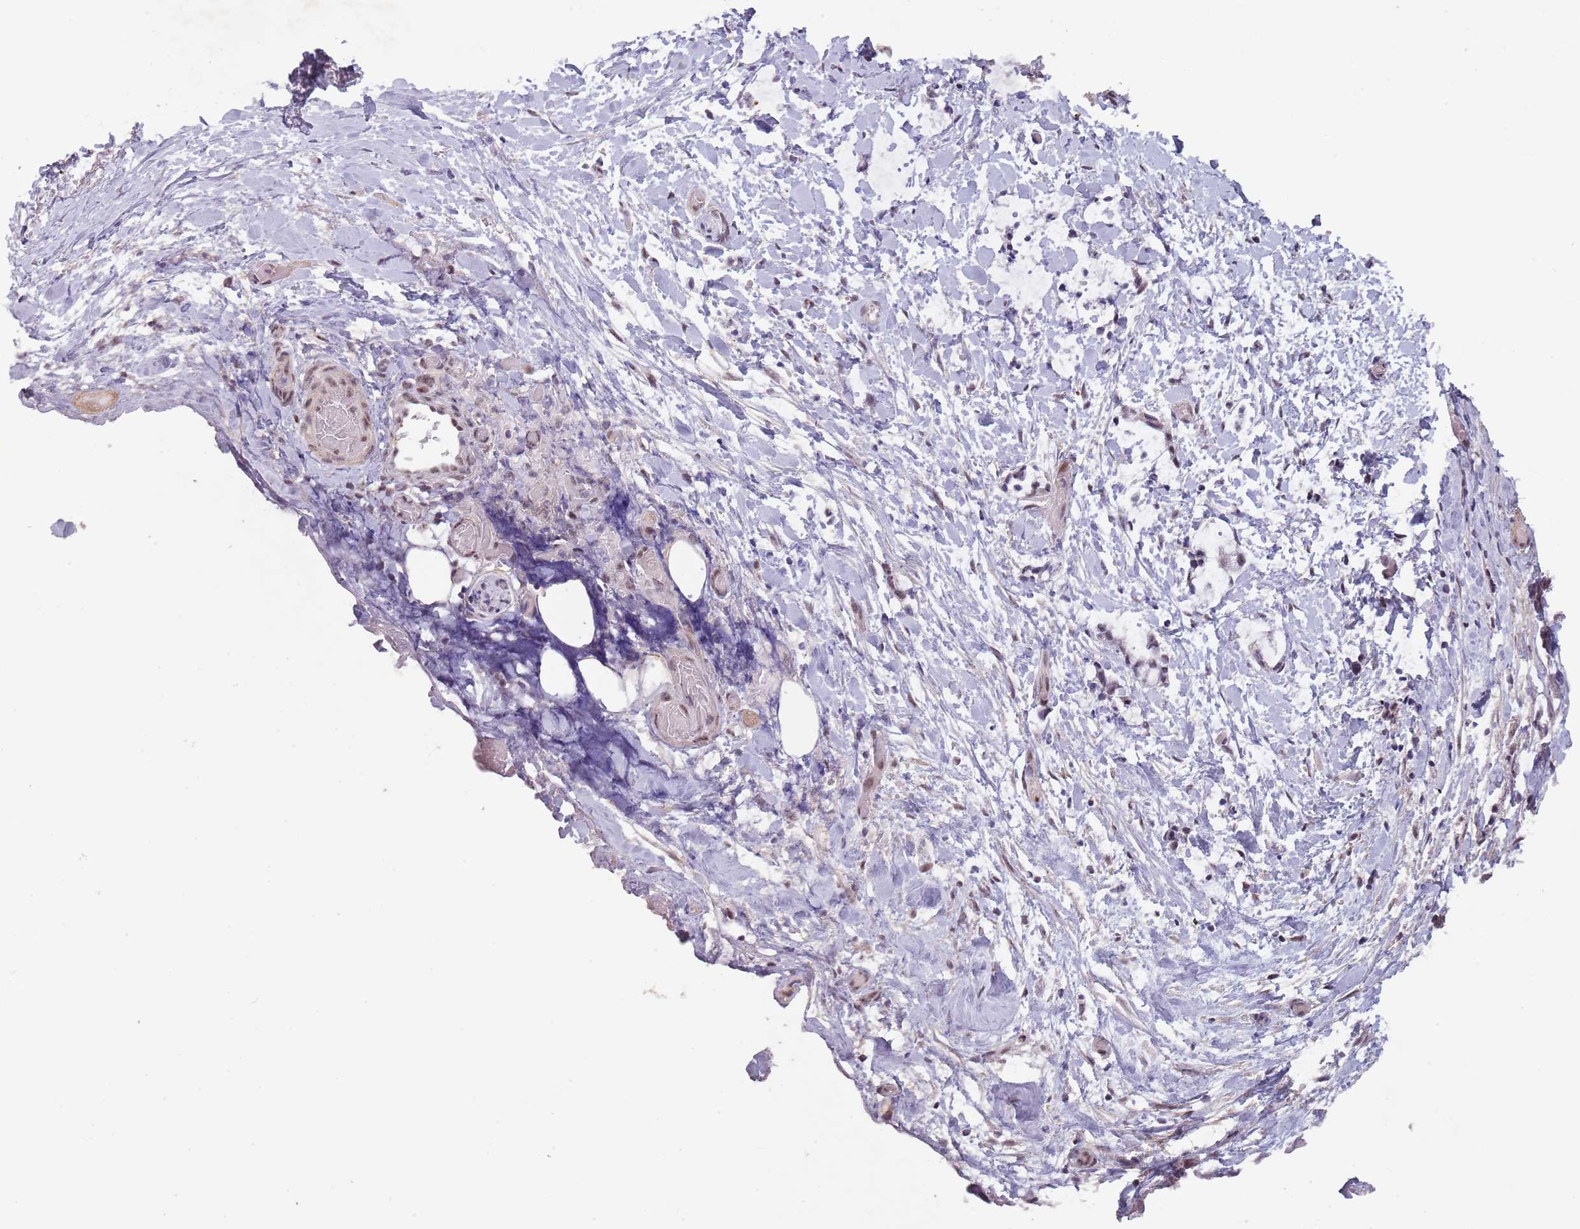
{"staining": {"intensity": "moderate", "quantity": "25%-75%", "location": "cytoplasmic/membranous,nuclear"}, "tissue": "smooth muscle", "cell_type": "Smooth muscle cells", "image_type": "normal", "snomed": [{"axis": "morphology", "description": "Normal tissue, NOS"}, {"axis": "morphology", "description": "Adenocarcinoma, NOS"}, {"axis": "topography", "description": "Colon"}, {"axis": "topography", "description": "Peripheral nerve tissue"}], "caption": "Approximately 25%-75% of smooth muscle cells in unremarkable smooth muscle show moderate cytoplasmic/membranous,nuclear protein staining as visualized by brown immunohistochemical staining.", "gene": "CIZ1", "patient": {"sex": "male", "age": 14}}